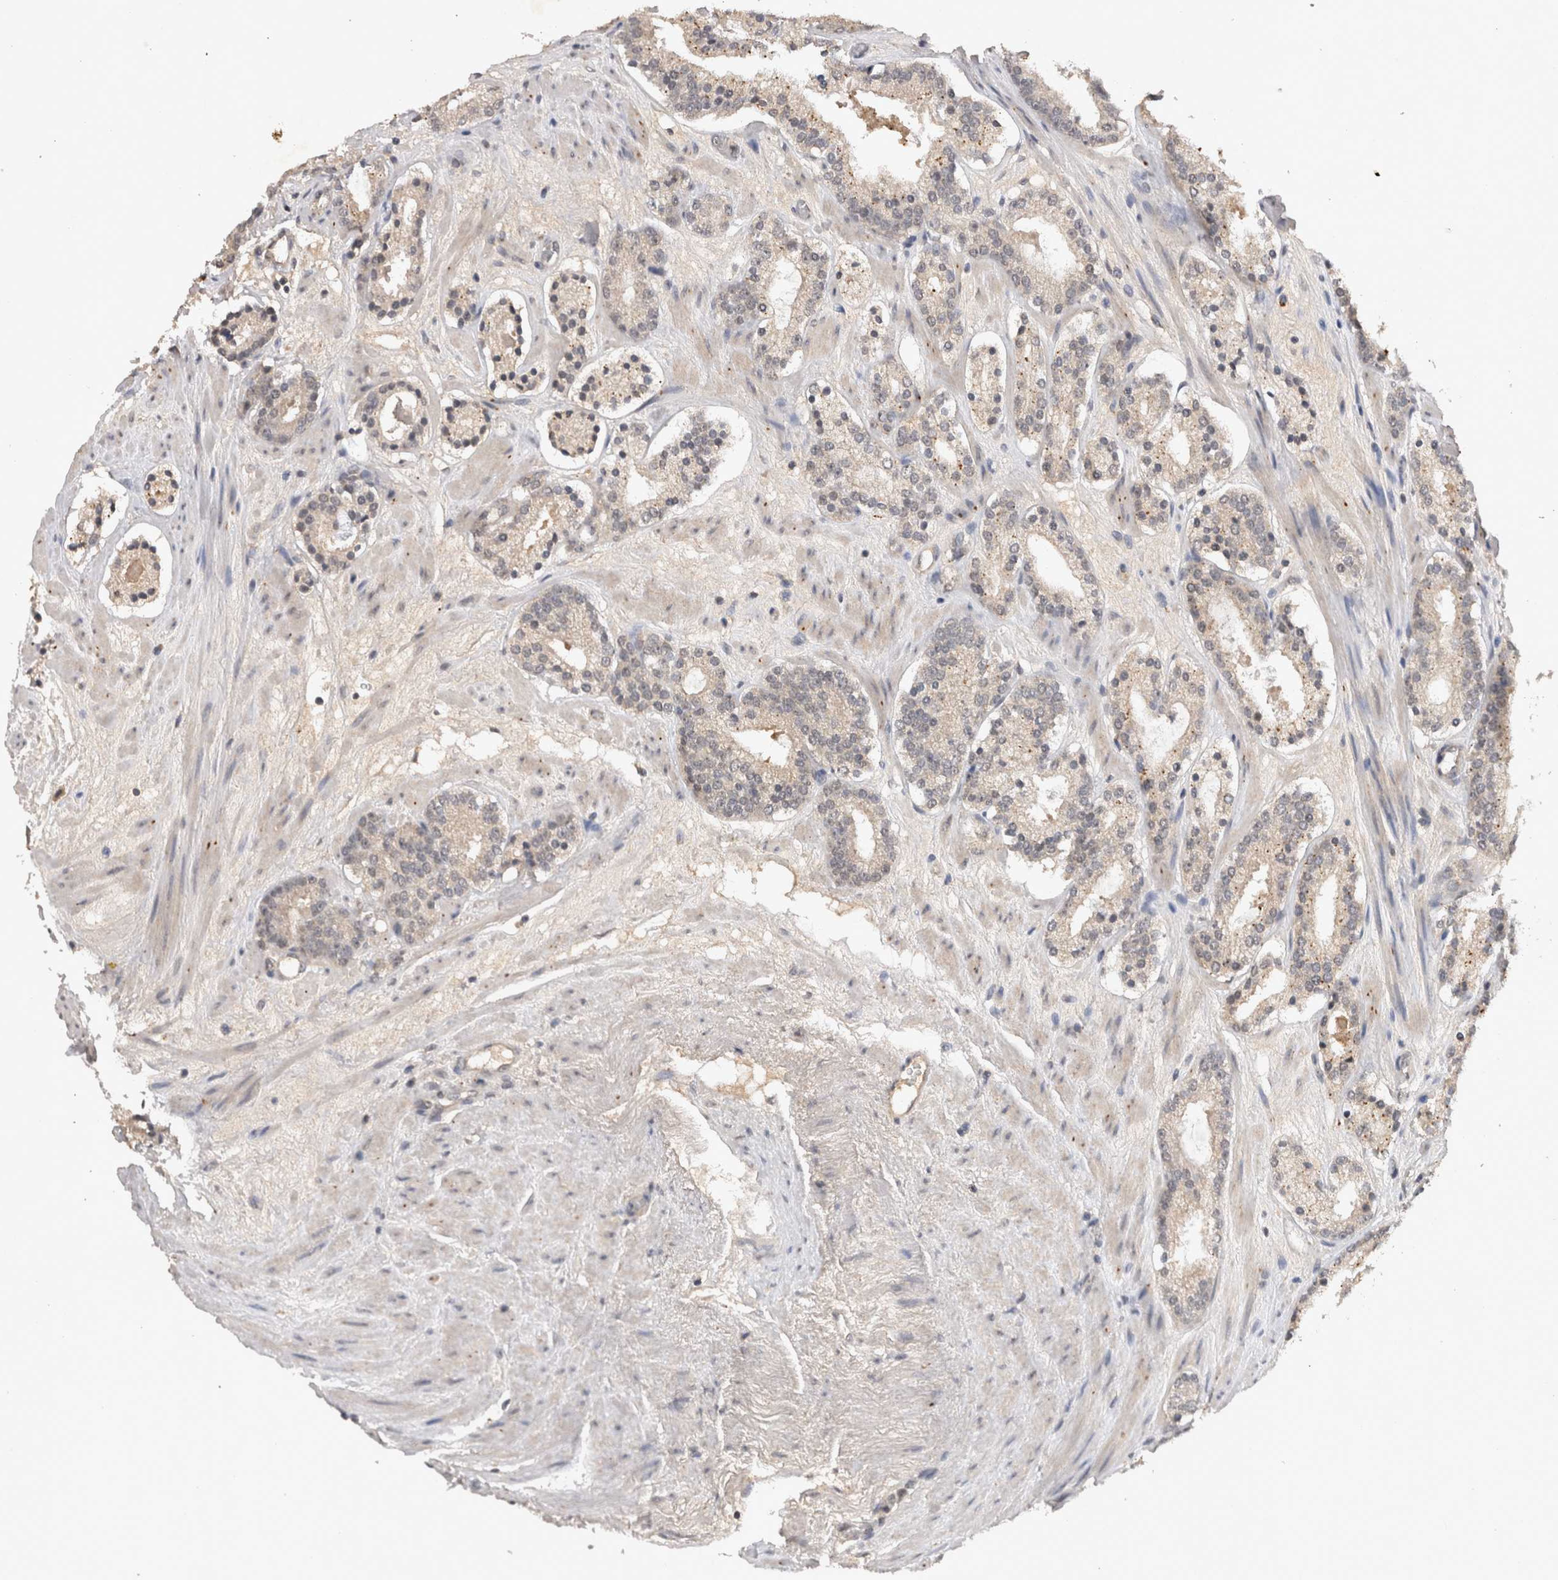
{"staining": {"intensity": "weak", "quantity": "<25%", "location": "cytoplasmic/membranous"}, "tissue": "prostate cancer", "cell_type": "Tumor cells", "image_type": "cancer", "snomed": [{"axis": "morphology", "description": "Adenocarcinoma, Low grade"}, {"axis": "topography", "description": "Prostate"}], "caption": "Immunohistochemistry image of human prostate adenocarcinoma (low-grade) stained for a protein (brown), which reveals no staining in tumor cells.", "gene": "RASSF3", "patient": {"sex": "male", "age": 69}}